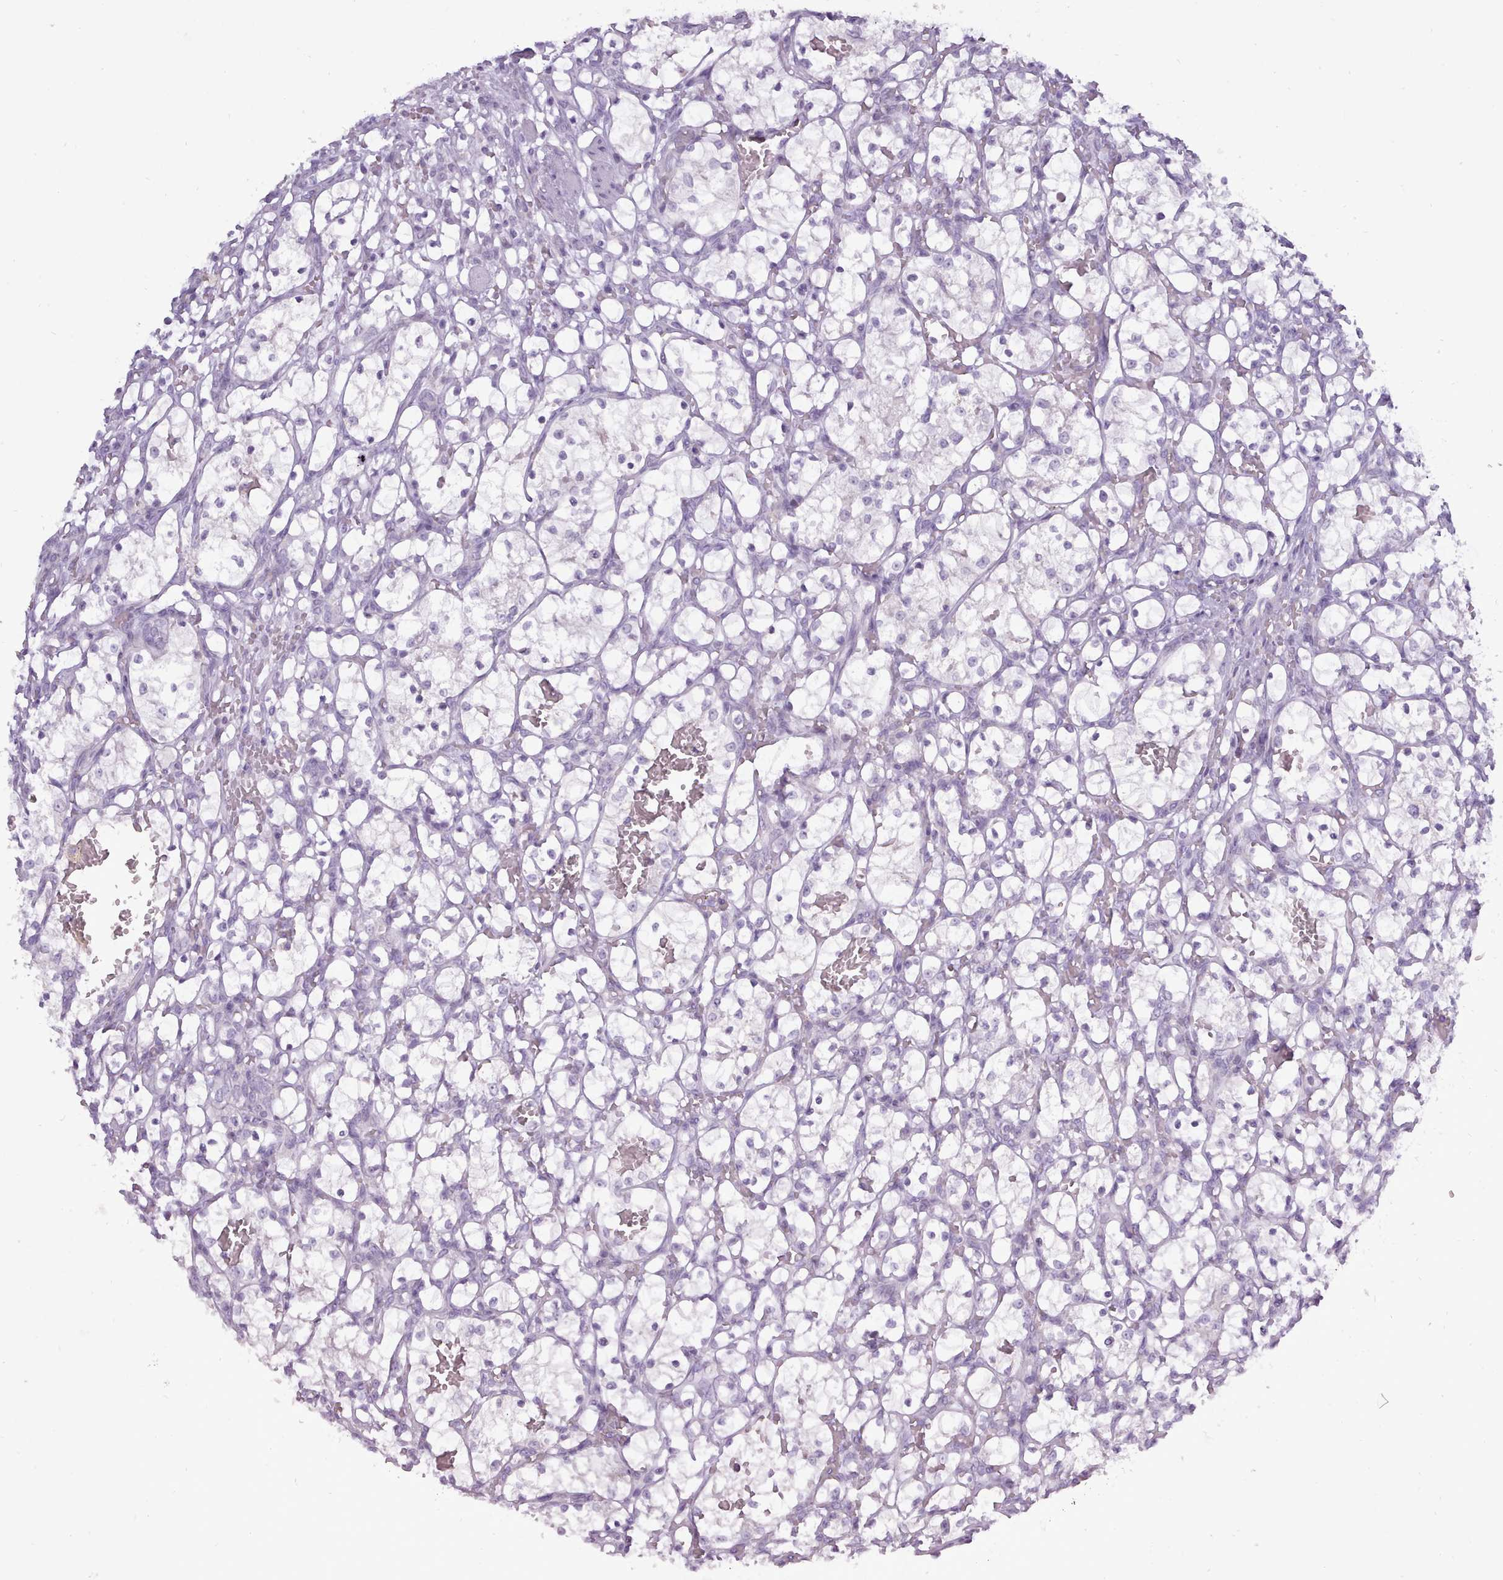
{"staining": {"intensity": "negative", "quantity": "none", "location": "none"}, "tissue": "renal cancer", "cell_type": "Tumor cells", "image_type": "cancer", "snomed": [{"axis": "morphology", "description": "Adenocarcinoma, NOS"}, {"axis": "topography", "description": "Kidney"}], "caption": "This photomicrograph is of renal cancer (adenocarcinoma) stained with immunohistochemistry (IHC) to label a protein in brown with the nuclei are counter-stained blue. There is no staining in tumor cells.", "gene": "BDKRB2", "patient": {"sex": "female", "age": 69}}